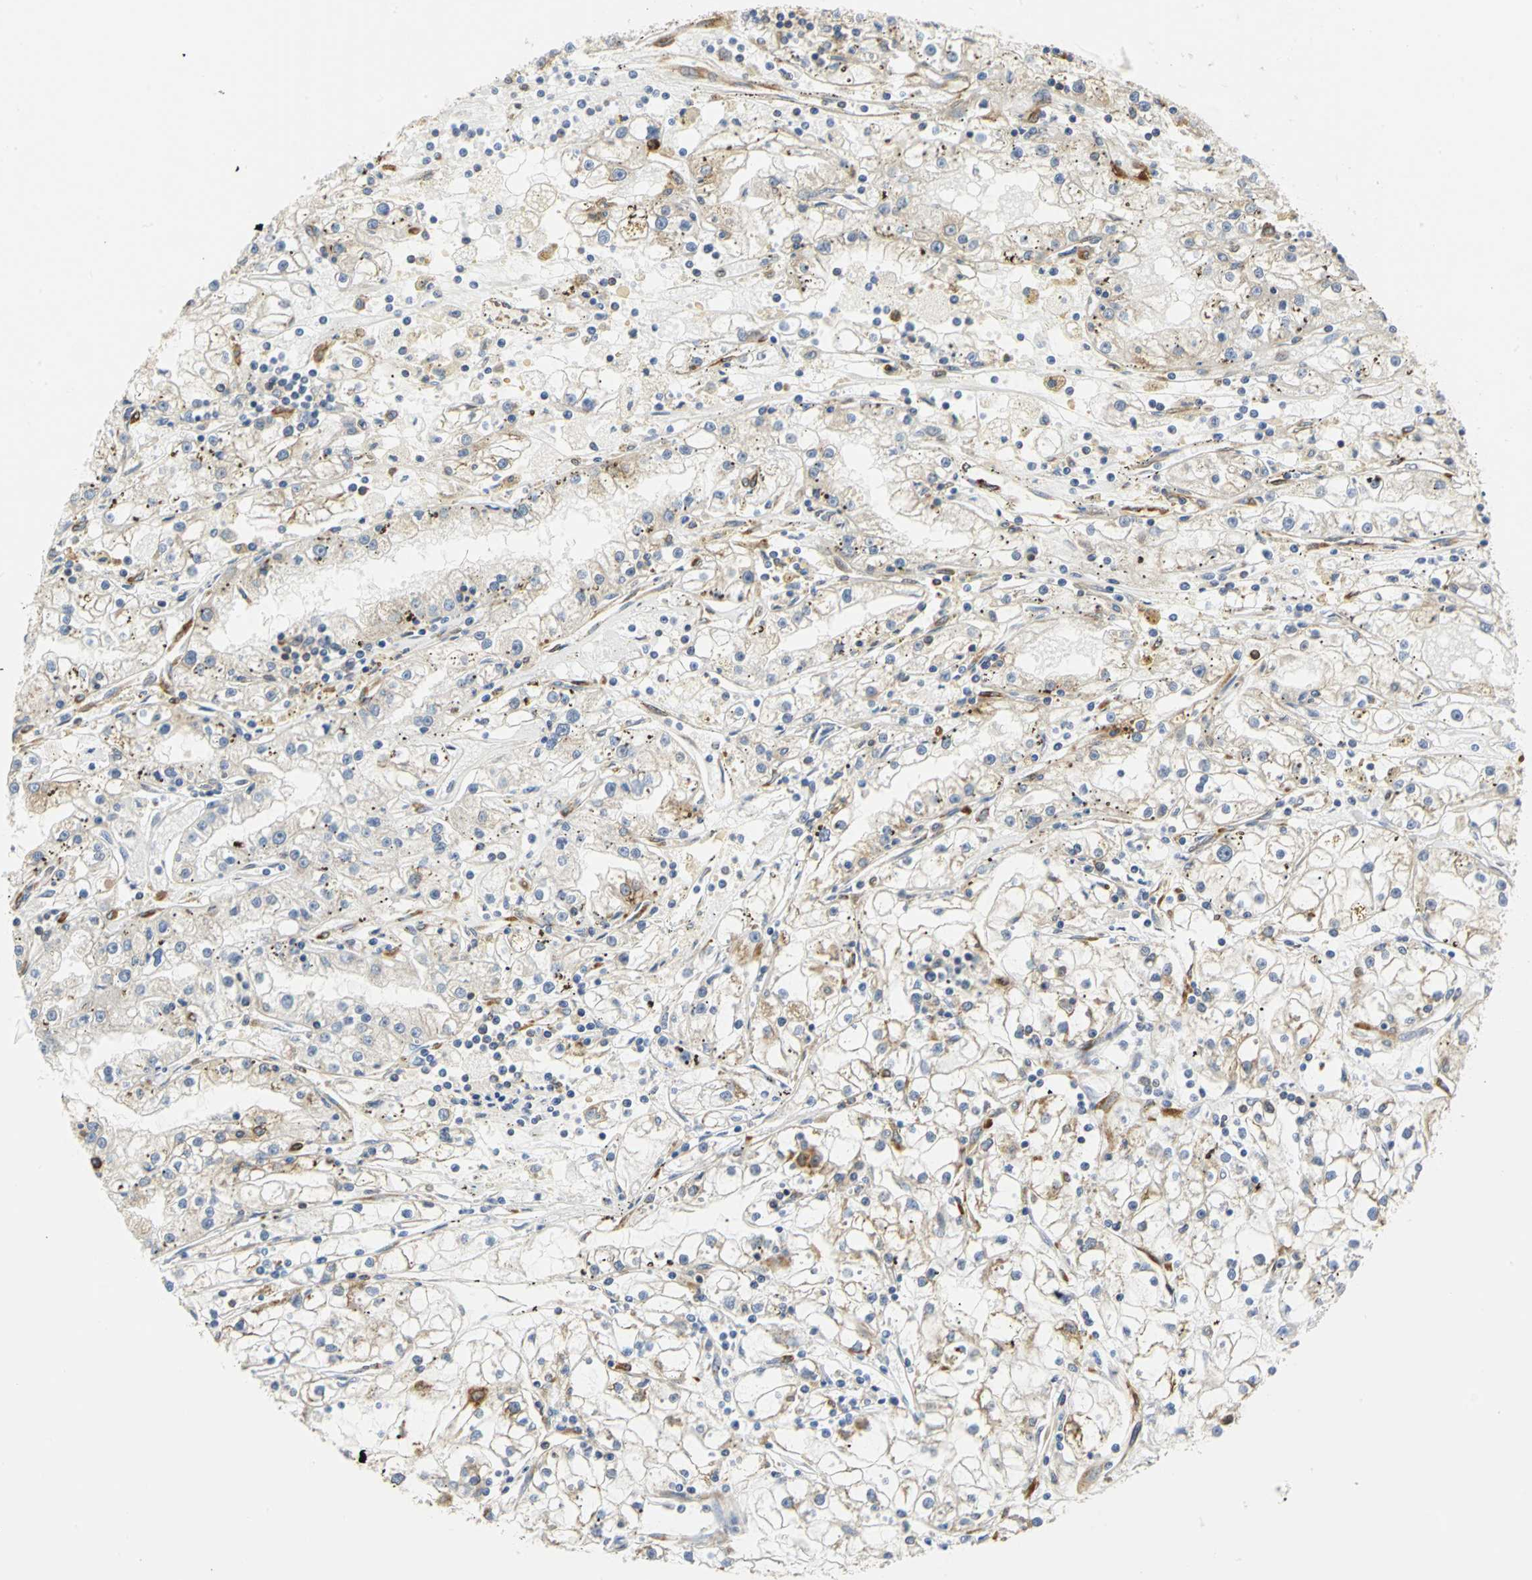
{"staining": {"intensity": "weak", "quantity": "25%-75%", "location": "cytoplasmic/membranous"}, "tissue": "renal cancer", "cell_type": "Tumor cells", "image_type": "cancer", "snomed": [{"axis": "morphology", "description": "Adenocarcinoma, NOS"}, {"axis": "topography", "description": "Kidney"}], "caption": "Immunohistochemical staining of renal adenocarcinoma exhibits low levels of weak cytoplasmic/membranous expression in approximately 25%-75% of tumor cells.", "gene": "YBX1", "patient": {"sex": "male", "age": 56}}